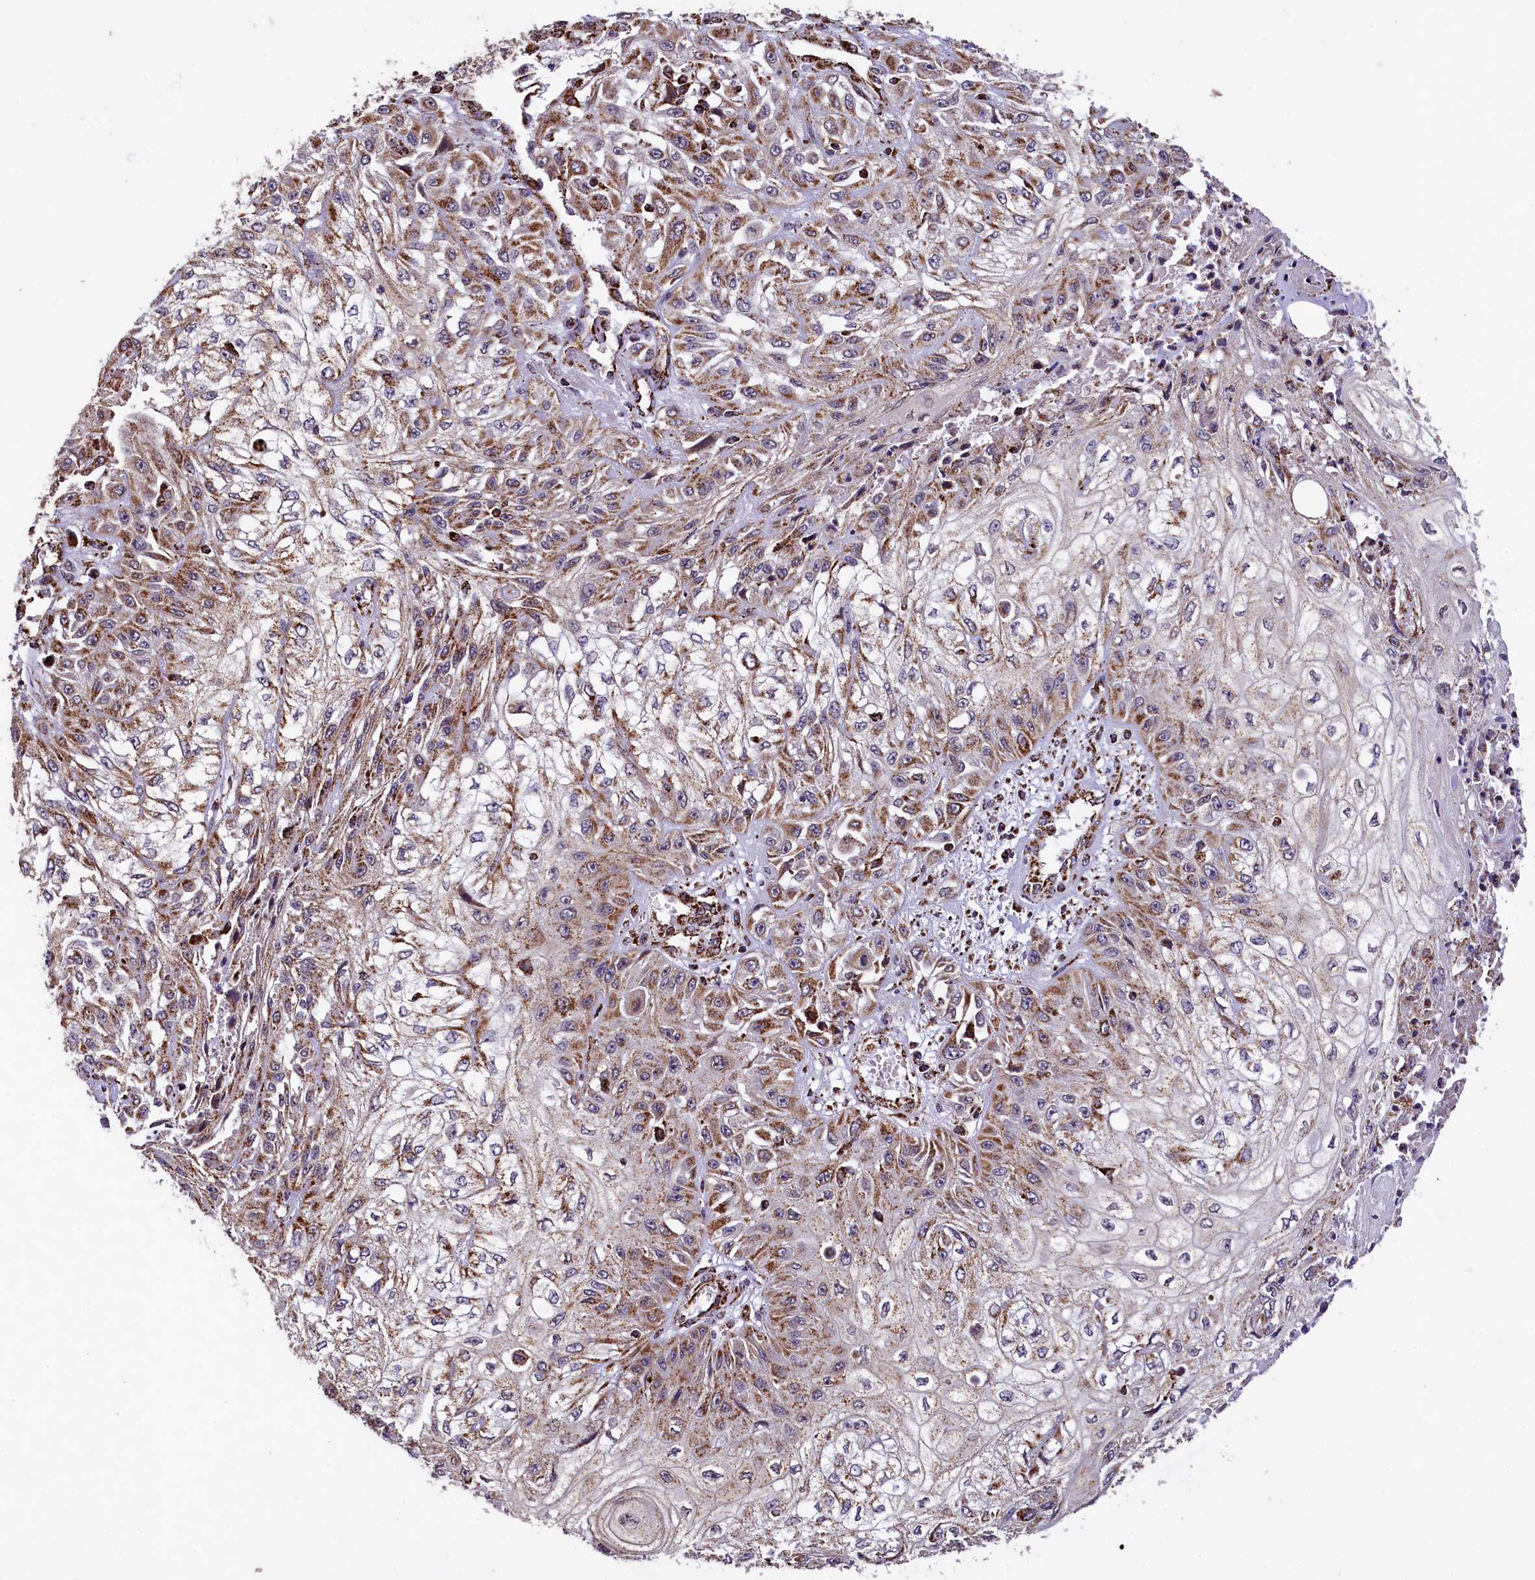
{"staining": {"intensity": "moderate", "quantity": ">75%", "location": "cytoplasmic/membranous"}, "tissue": "skin cancer", "cell_type": "Tumor cells", "image_type": "cancer", "snomed": [{"axis": "morphology", "description": "Squamous cell carcinoma, NOS"}, {"axis": "morphology", "description": "Squamous cell carcinoma, metastatic, NOS"}, {"axis": "topography", "description": "Skin"}, {"axis": "topography", "description": "Lymph node"}], "caption": "Immunohistochemistry (IHC) image of neoplastic tissue: human skin metastatic squamous cell carcinoma stained using immunohistochemistry reveals medium levels of moderate protein expression localized specifically in the cytoplasmic/membranous of tumor cells, appearing as a cytoplasmic/membranous brown color.", "gene": "KLC2", "patient": {"sex": "male", "age": 75}}